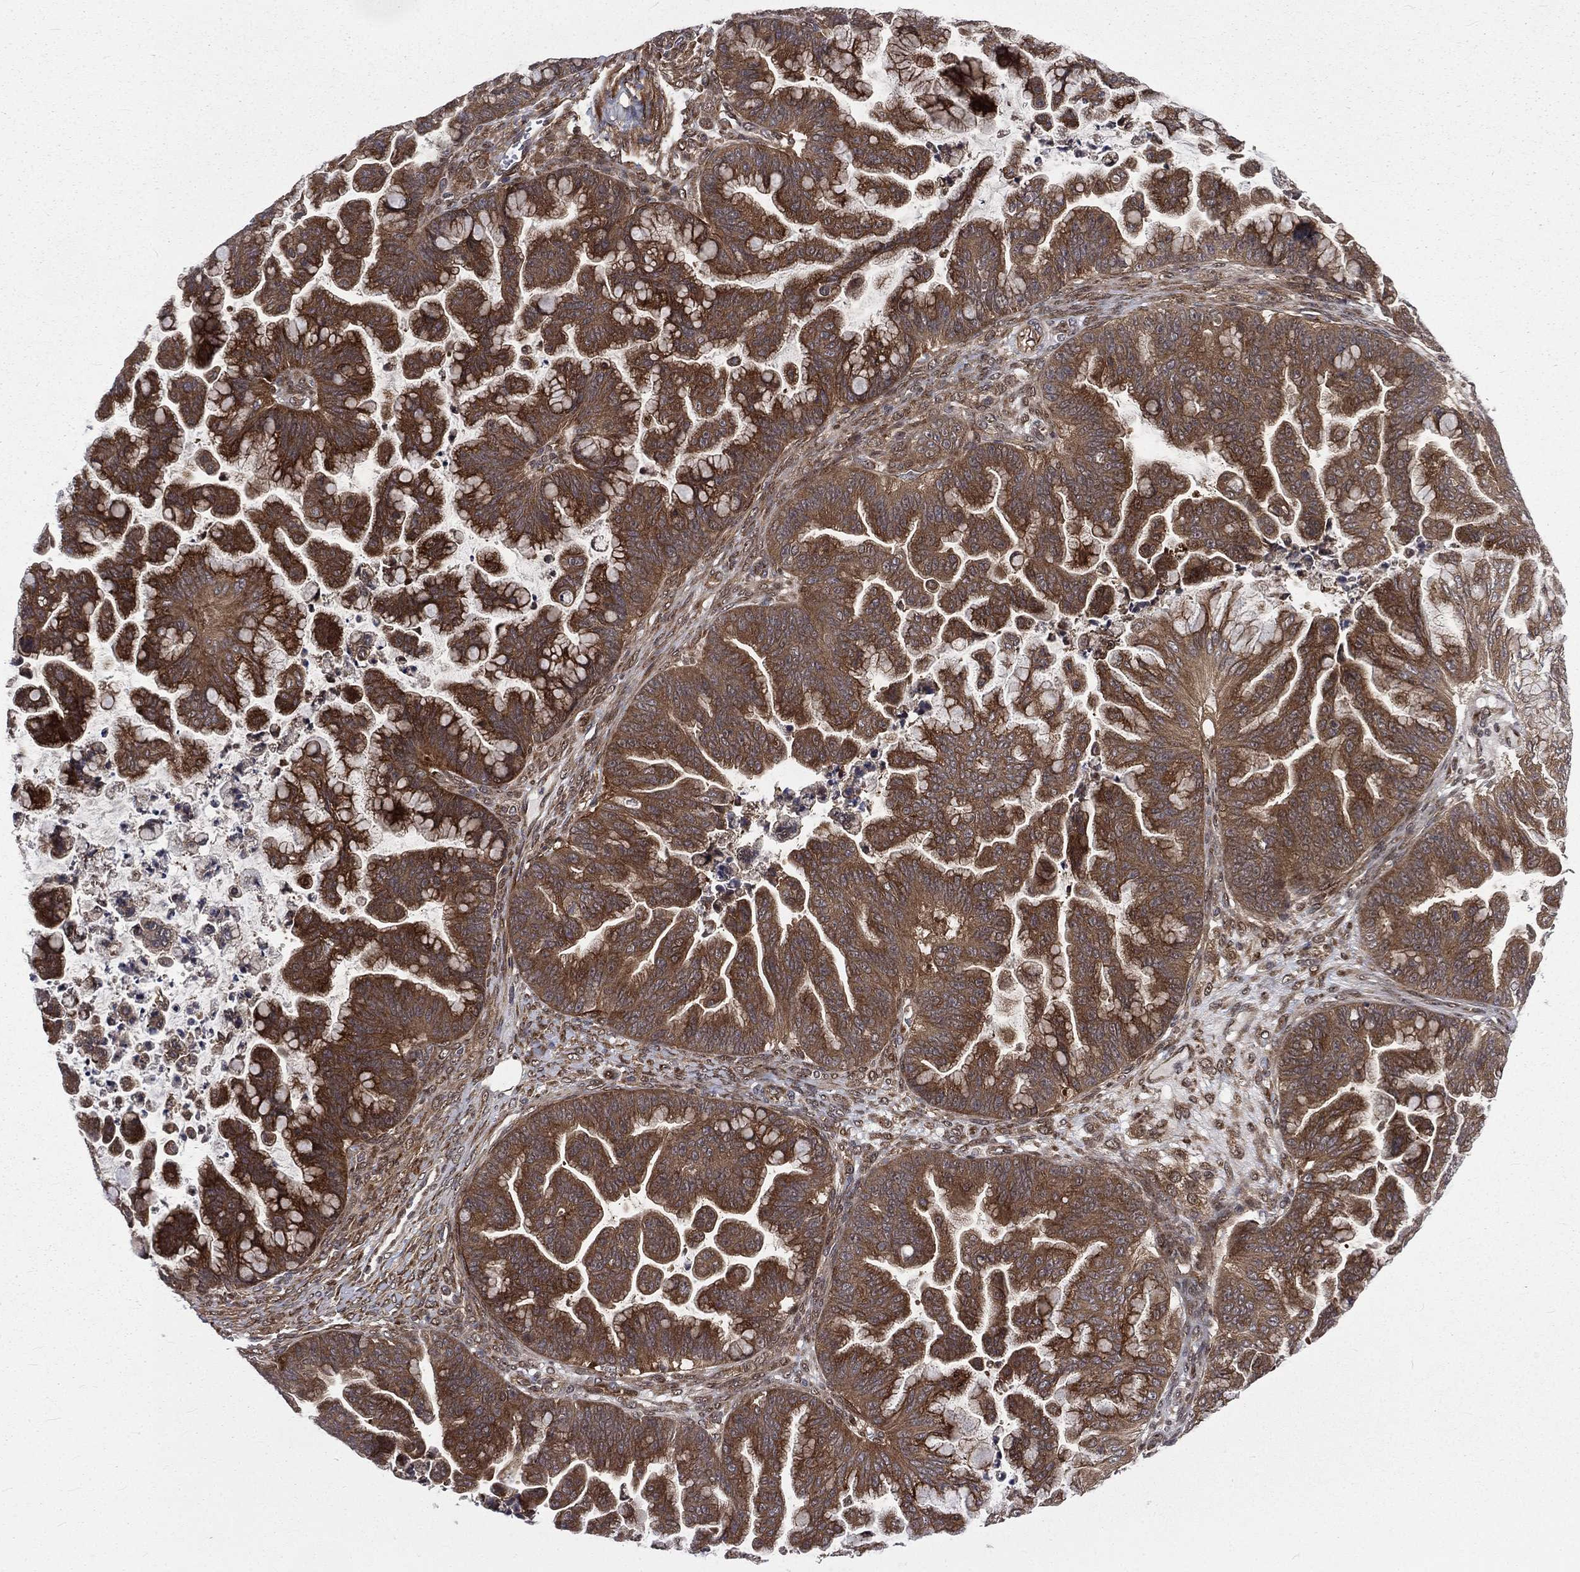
{"staining": {"intensity": "strong", "quantity": ">75%", "location": "cytoplasmic/membranous"}, "tissue": "ovarian cancer", "cell_type": "Tumor cells", "image_type": "cancer", "snomed": [{"axis": "morphology", "description": "Cystadenocarcinoma, mucinous, NOS"}, {"axis": "topography", "description": "Ovary"}], "caption": "Brown immunohistochemical staining in ovarian mucinous cystadenocarcinoma demonstrates strong cytoplasmic/membranous staining in approximately >75% of tumor cells. The staining is performed using DAB brown chromogen to label protein expression. The nuclei are counter-stained blue using hematoxylin.", "gene": "ARL3", "patient": {"sex": "female", "age": 67}}